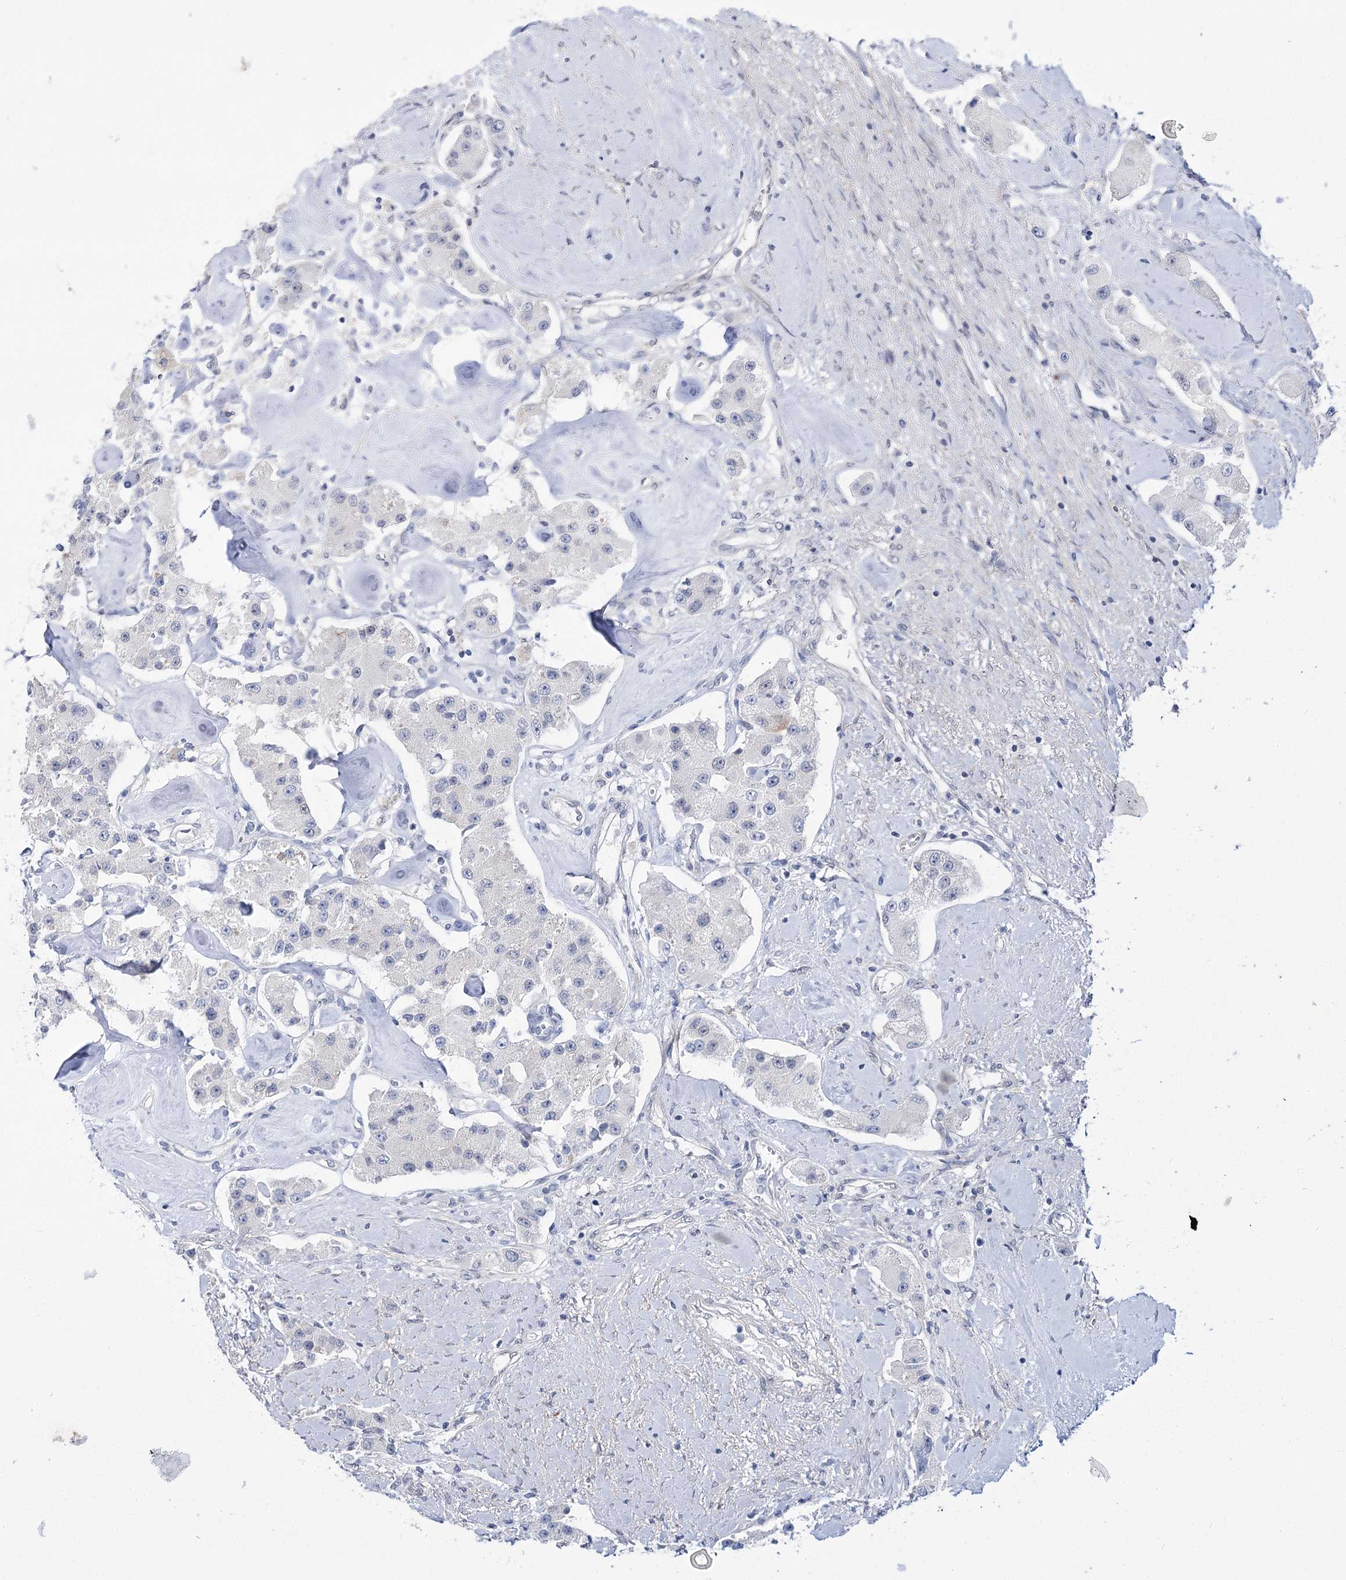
{"staining": {"intensity": "negative", "quantity": "none", "location": "none"}, "tissue": "carcinoid", "cell_type": "Tumor cells", "image_type": "cancer", "snomed": [{"axis": "morphology", "description": "Carcinoid, malignant, NOS"}, {"axis": "topography", "description": "Pancreas"}], "caption": "An image of human carcinoid is negative for staining in tumor cells.", "gene": "ATP10B", "patient": {"sex": "male", "age": 41}}